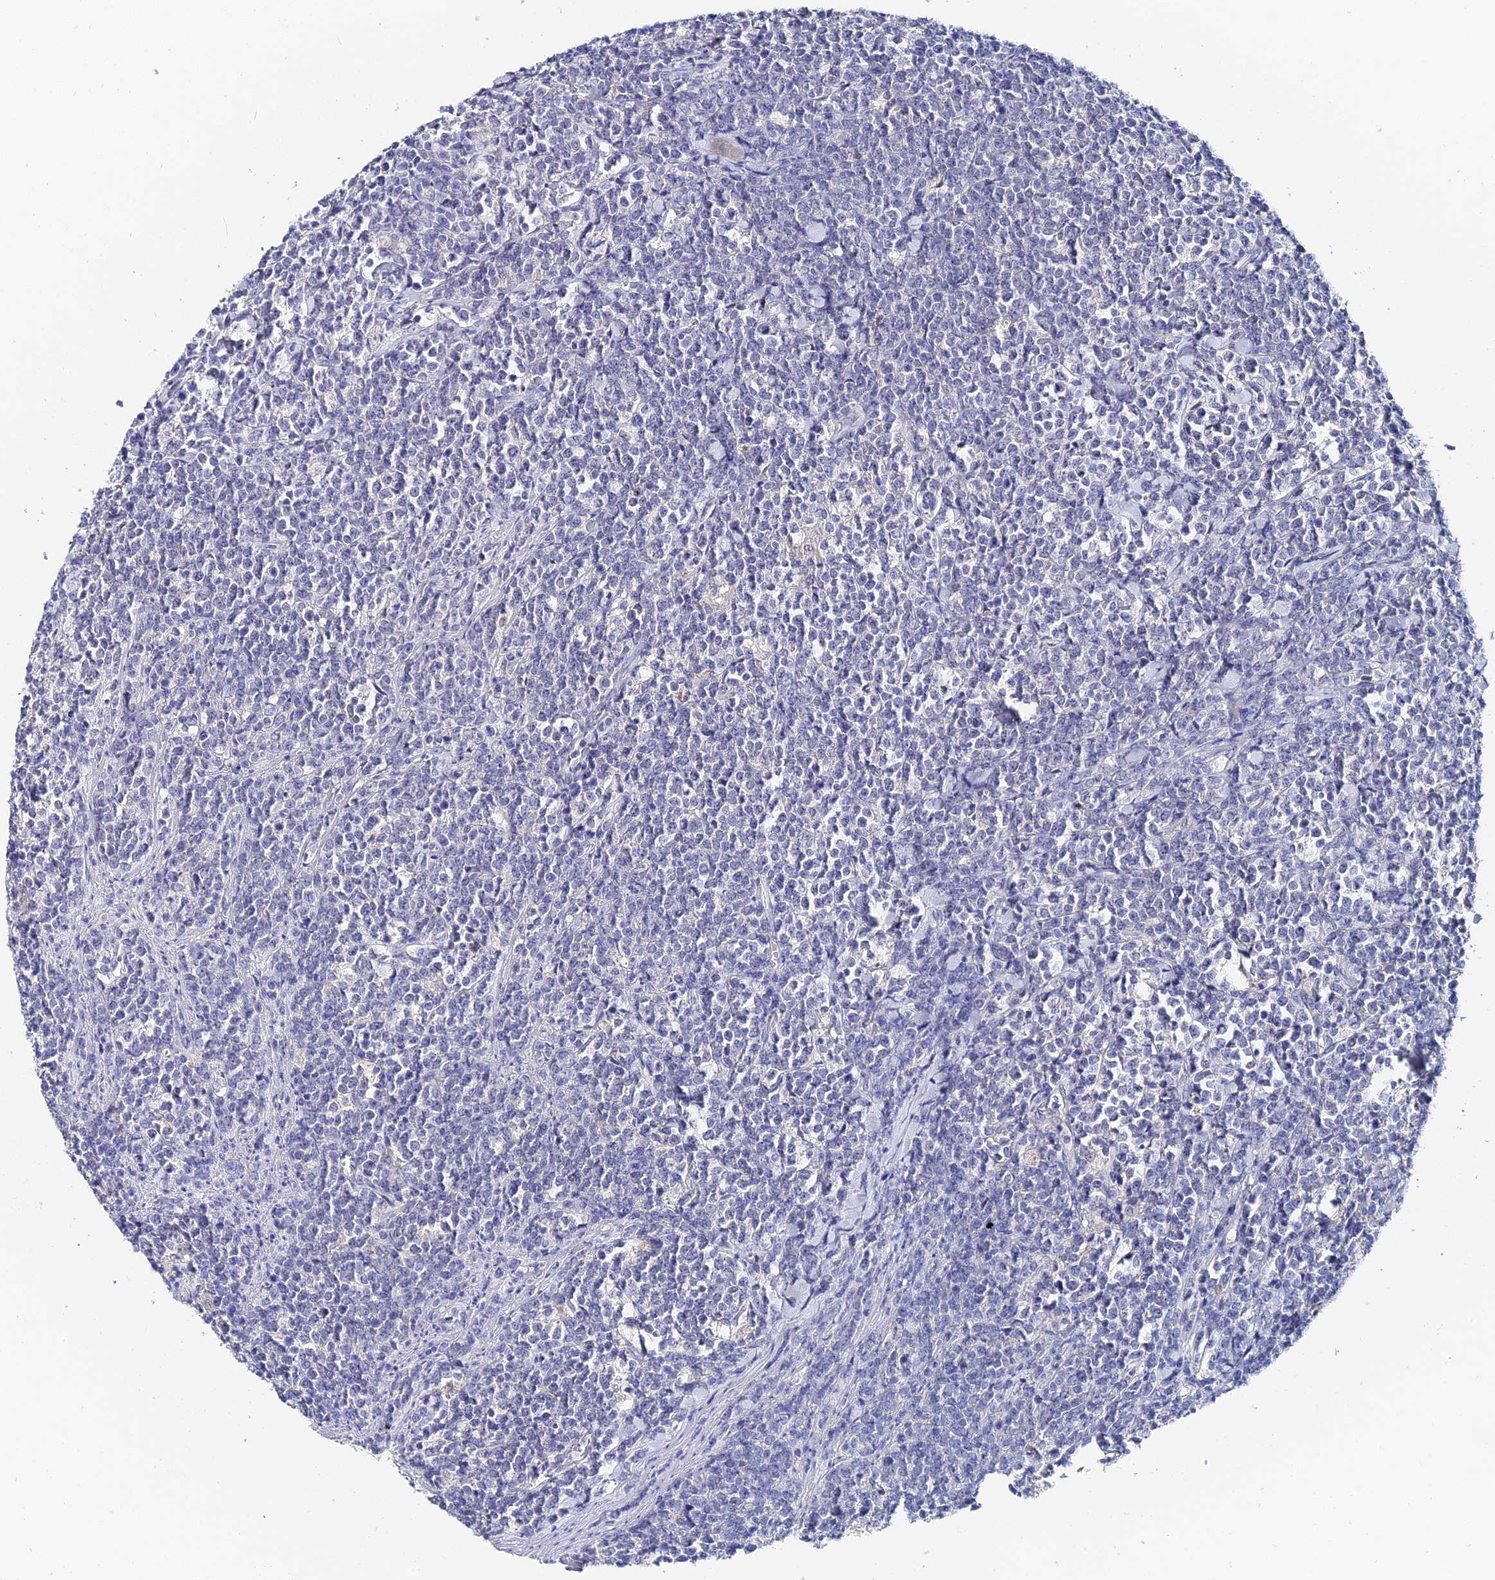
{"staining": {"intensity": "negative", "quantity": "none", "location": "none"}, "tissue": "lymphoma", "cell_type": "Tumor cells", "image_type": "cancer", "snomed": [{"axis": "morphology", "description": "Malignant lymphoma, non-Hodgkin's type, High grade"}, {"axis": "topography", "description": "Small intestine"}], "caption": "This is a micrograph of immunohistochemistry staining of lymphoma, which shows no positivity in tumor cells.", "gene": "KRT17", "patient": {"sex": "male", "age": 8}}